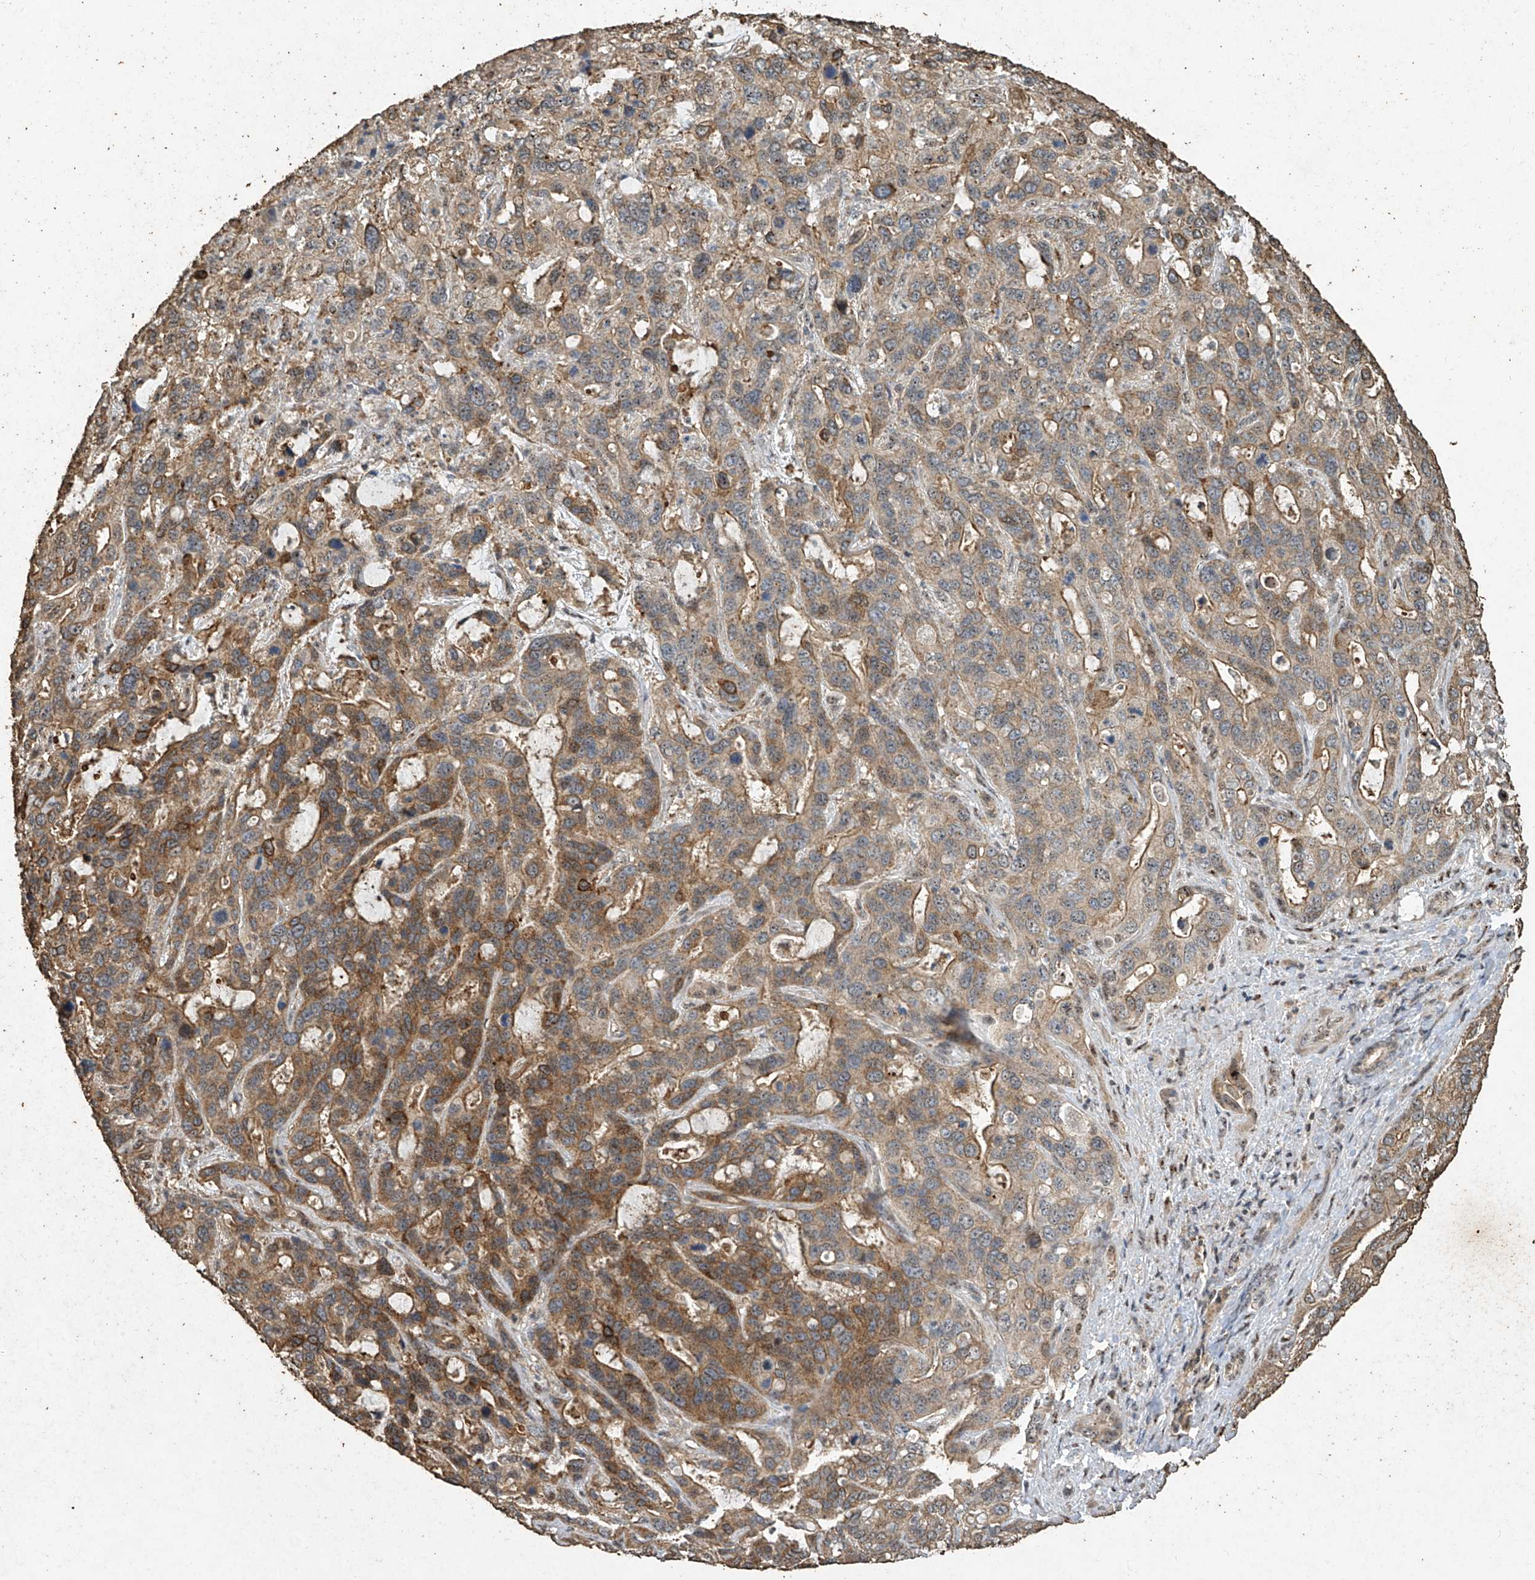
{"staining": {"intensity": "moderate", "quantity": "25%-75%", "location": "cytoplasmic/membranous"}, "tissue": "liver cancer", "cell_type": "Tumor cells", "image_type": "cancer", "snomed": [{"axis": "morphology", "description": "Cholangiocarcinoma"}, {"axis": "topography", "description": "Liver"}], "caption": "Immunohistochemical staining of human liver cancer displays medium levels of moderate cytoplasmic/membranous protein staining in about 25%-75% of tumor cells. Nuclei are stained in blue.", "gene": "ERBB3", "patient": {"sex": "female", "age": 65}}